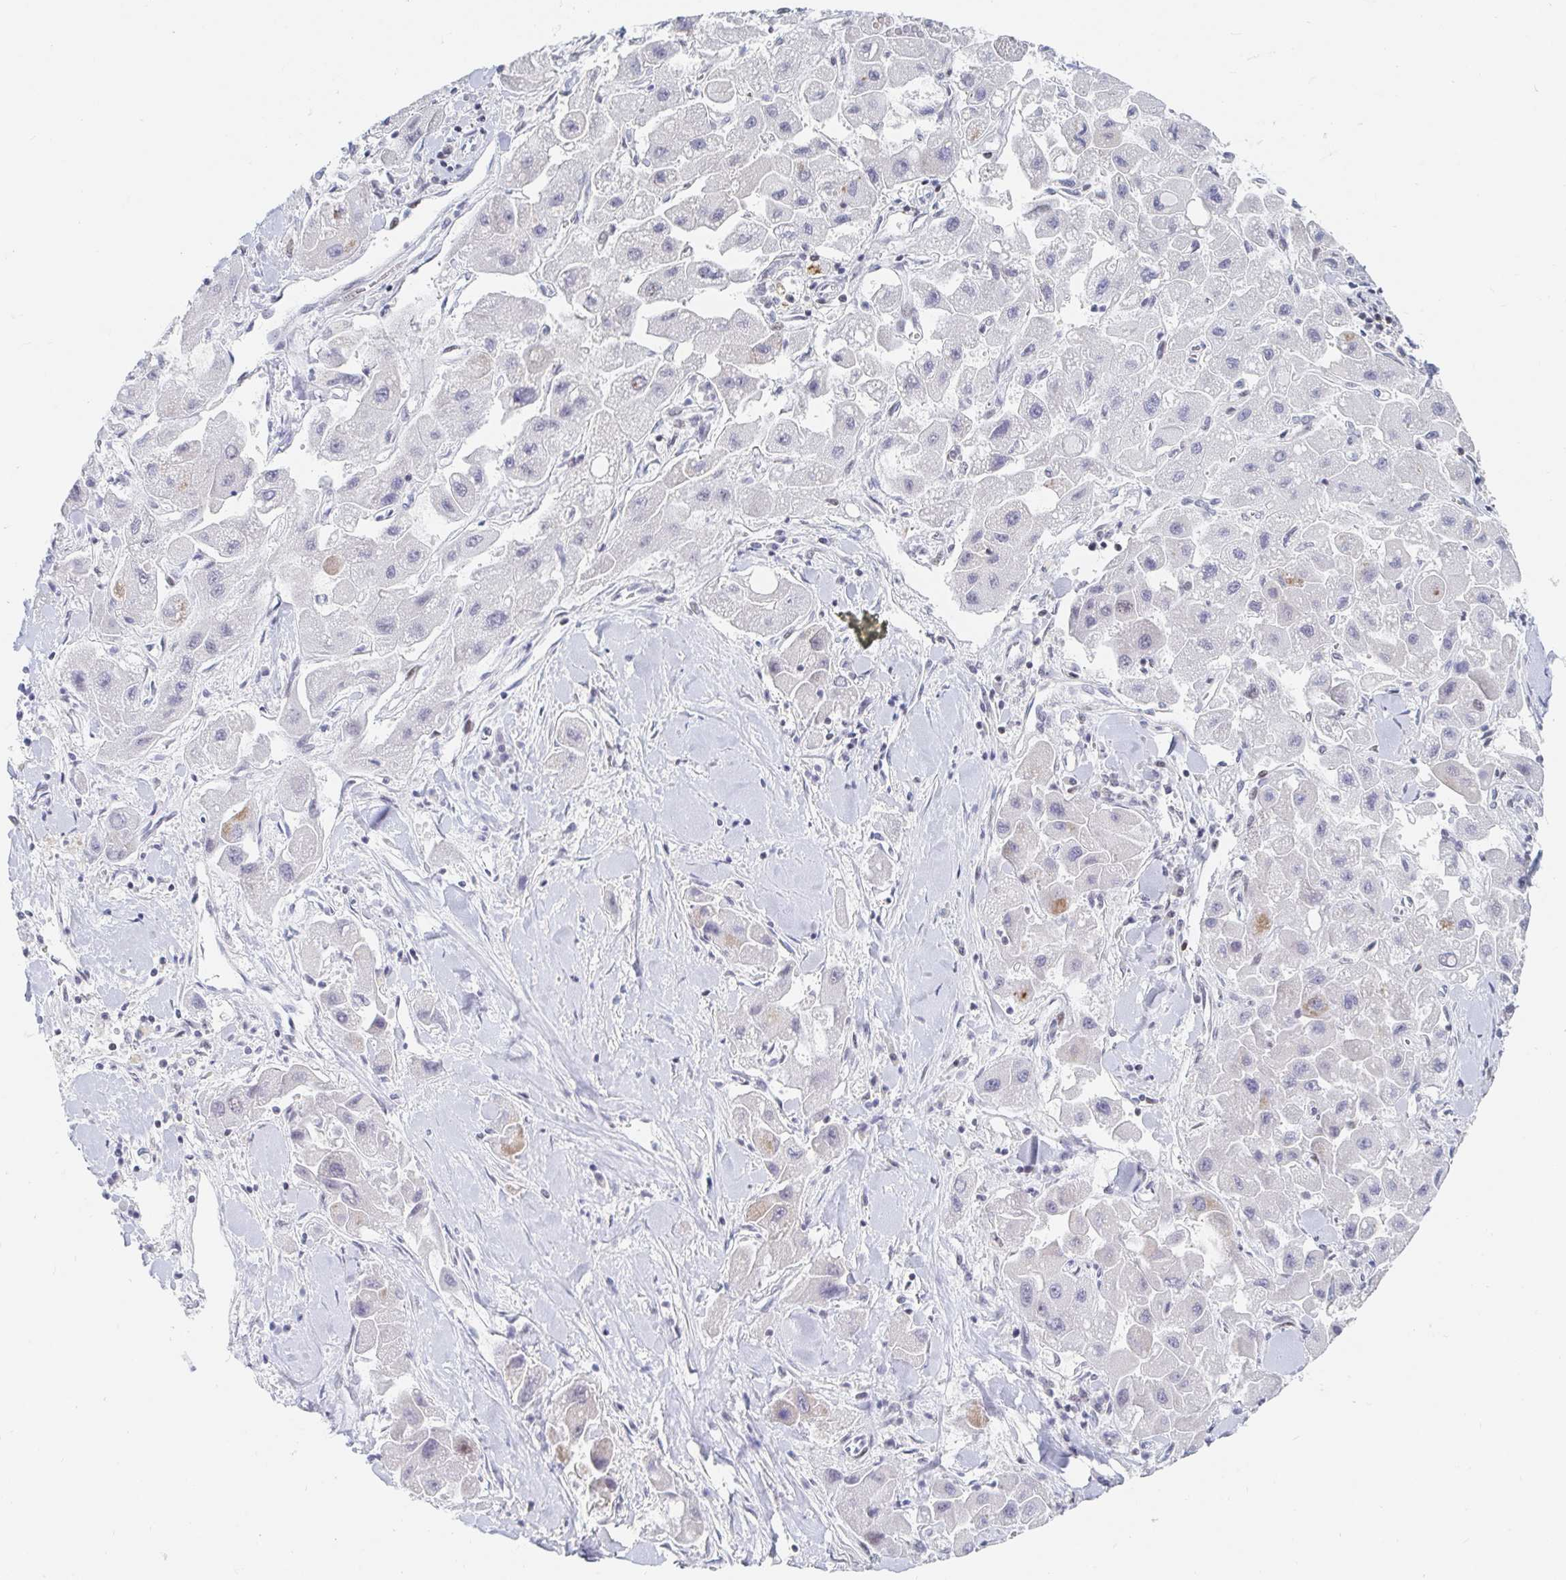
{"staining": {"intensity": "weak", "quantity": "<25%", "location": "cytoplasmic/membranous"}, "tissue": "liver cancer", "cell_type": "Tumor cells", "image_type": "cancer", "snomed": [{"axis": "morphology", "description": "Carcinoma, Hepatocellular, NOS"}, {"axis": "topography", "description": "Liver"}], "caption": "IHC of human liver cancer shows no staining in tumor cells.", "gene": "CHD2", "patient": {"sex": "male", "age": 24}}